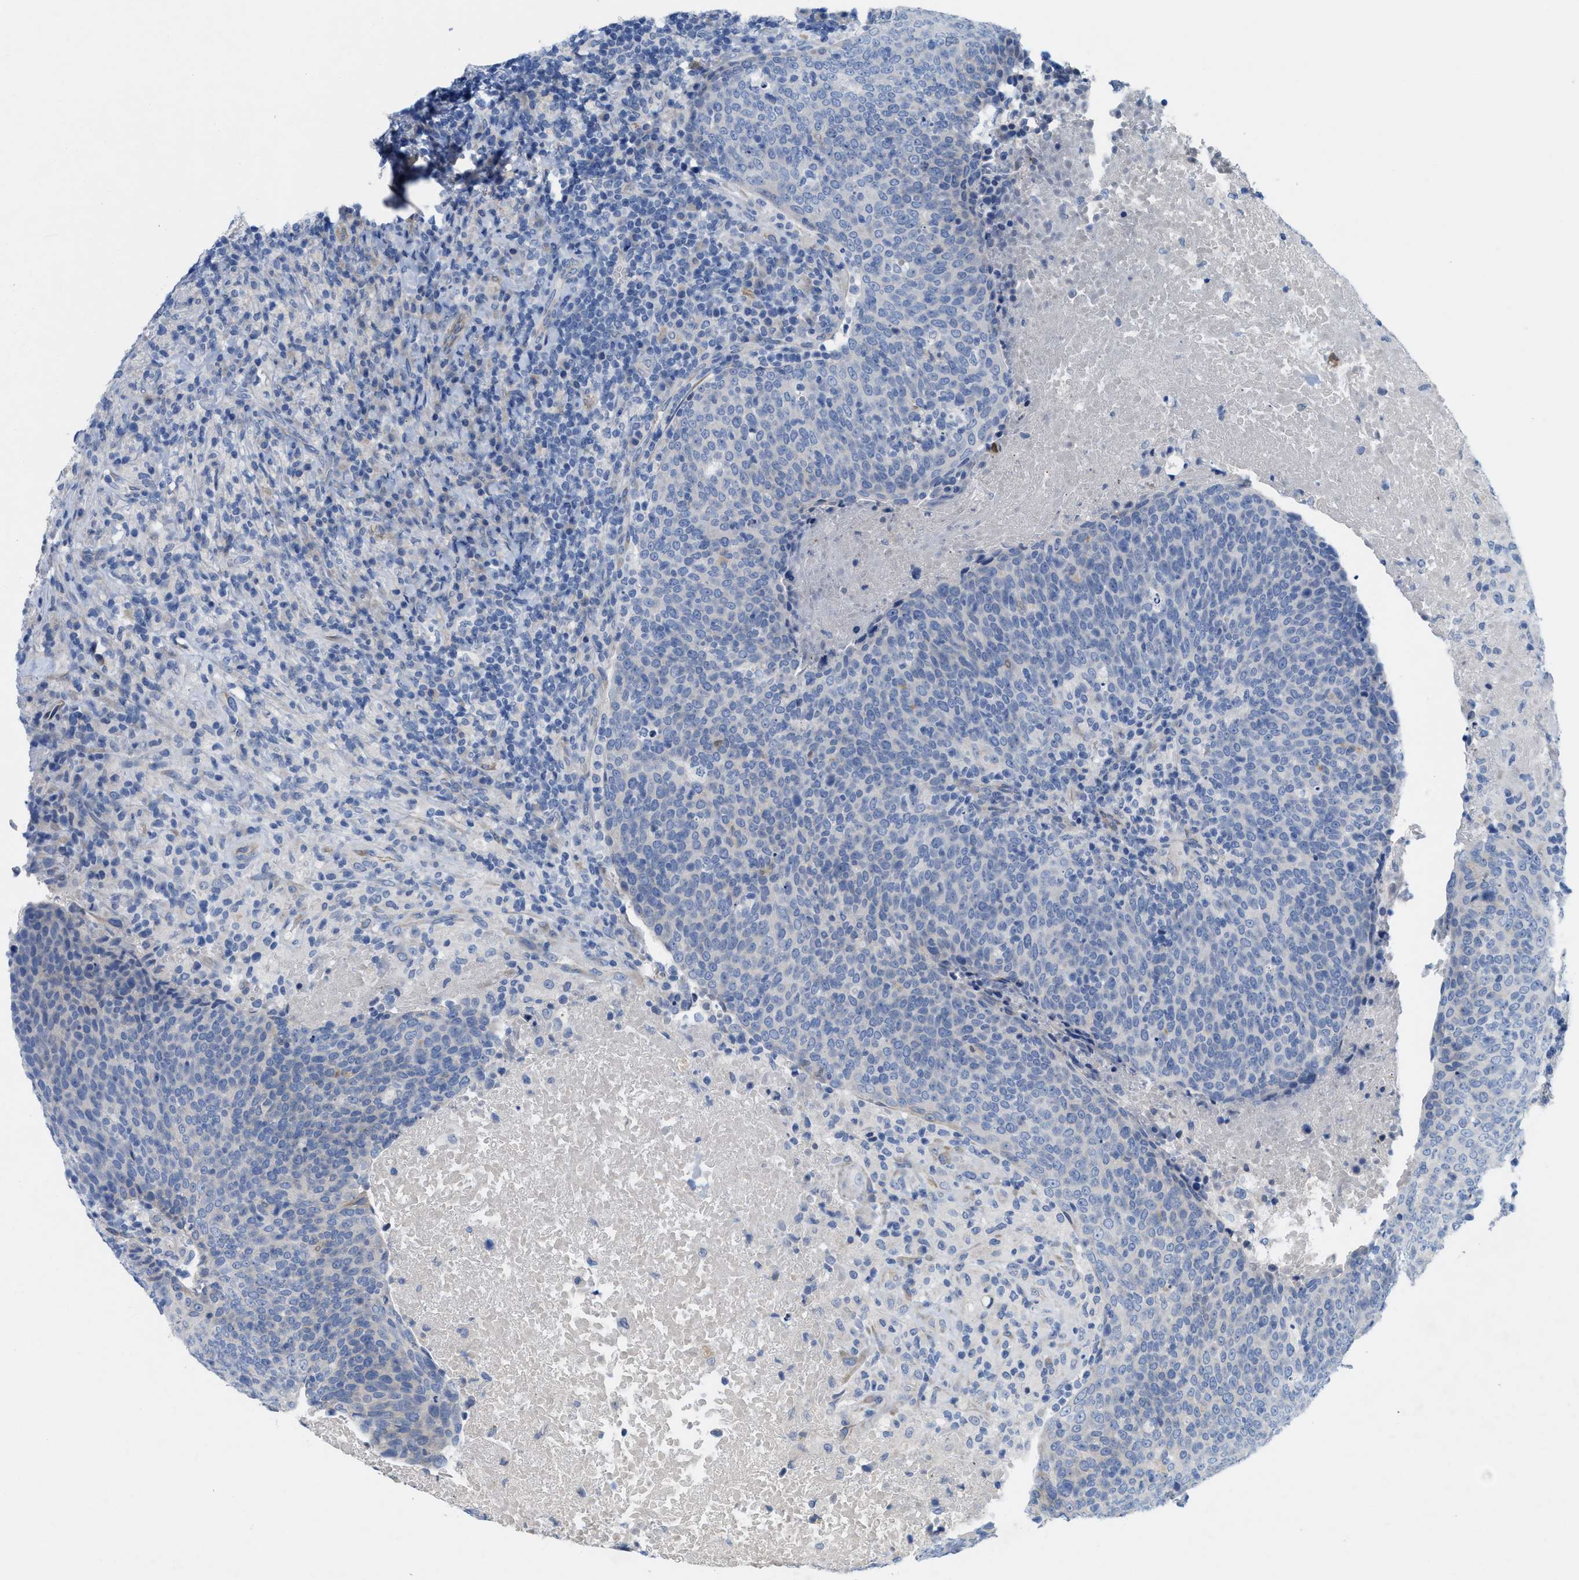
{"staining": {"intensity": "negative", "quantity": "none", "location": "none"}, "tissue": "head and neck cancer", "cell_type": "Tumor cells", "image_type": "cancer", "snomed": [{"axis": "morphology", "description": "Squamous cell carcinoma, NOS"}, {"axis": "morphology", "description": "Squamous cell carcinoma, metastatic, NOS"}, {"axis": "topography", "description": "Lymph node"}, {"axis": "topography", "description": "Head-Neck"}], "caption": "There is no significant positivity in tumor cells of head and neck cancer (metastatic squamous cell carcinoma).", "gene": "CPA2", "patient": {"sex": "male", "age": 62}}